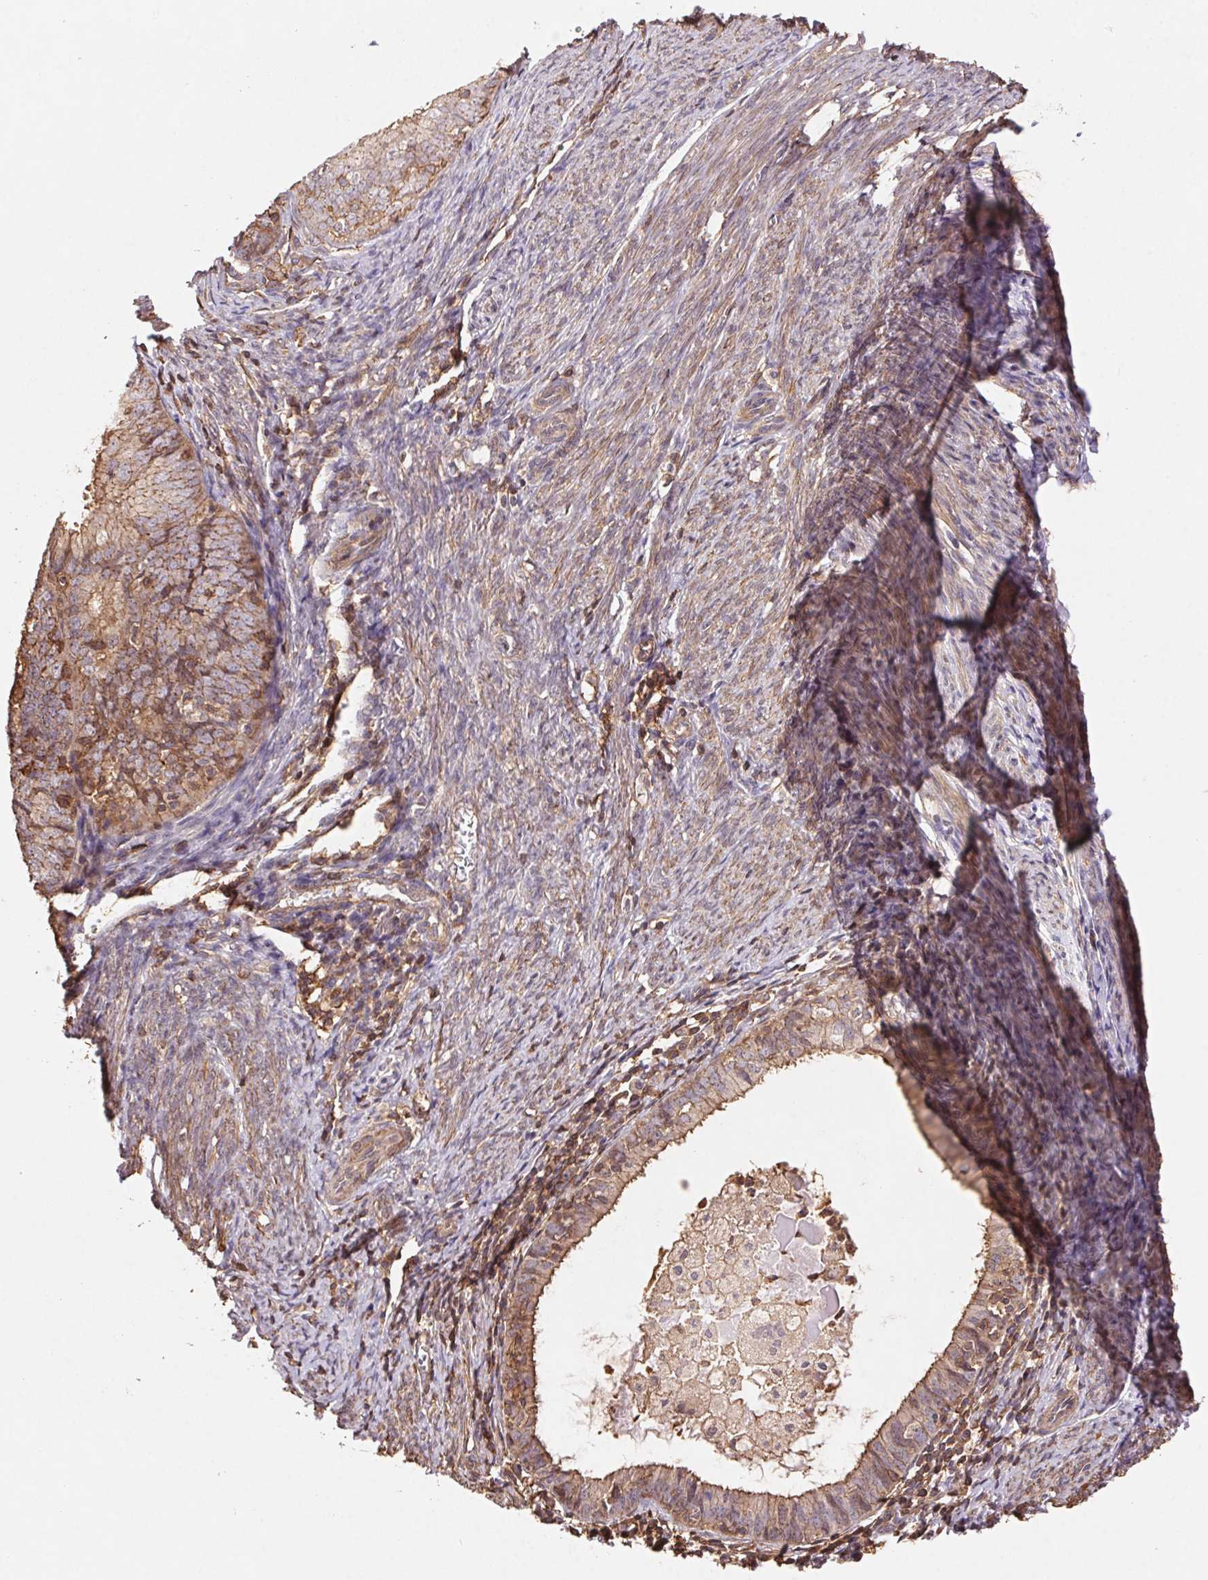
{"staining": {"intensity": "moderate", "quantity": "25%-75%", "location": "cytoplasmic/membranous"}, "tissue": "endometrial cancer", "cell_type": "Tumor cells", "image_type": "cancer", "snomed": [{"axis": "morphology", "description": "Adenocarcinoma, NOS"}, {"axis": "topography", "description": "Endometrium"}], "caption": "A high-resolution image shows IHC staining of endometrial adenocarcinoma, which demonstrates moderate cytoplasmic/membranous staining in about 25%-75% of tumor cells.", "gene": "ATG10", "patient": {"sex": "female", "age": 57}}